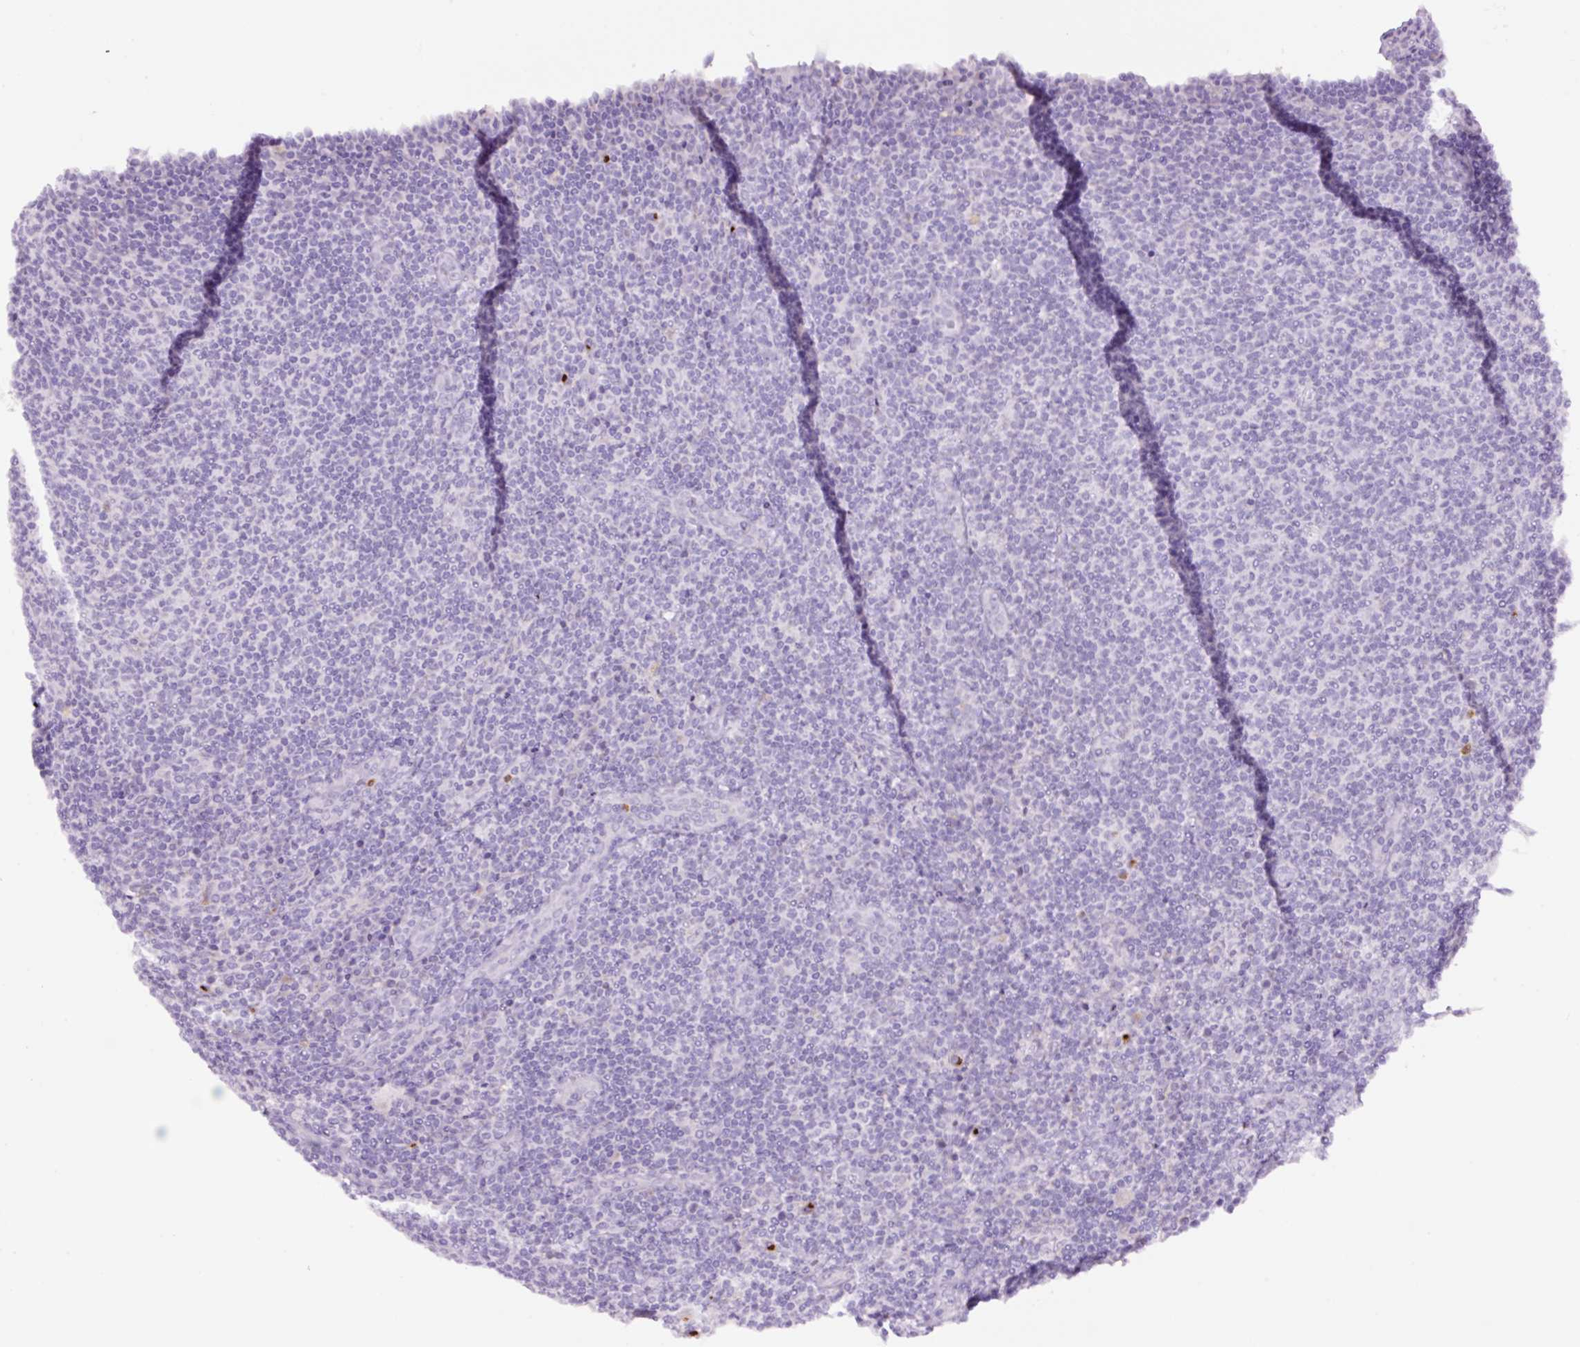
{"staining": {"intensity": "negative", "quantity": "none", "location": "none"}, "tissue": "lymphoma", "cell_type": "Tumor cells", "image_type": "cancer", "snomed": [{"axis": "morphology", "description": "Malignant lymphoma, non-Hodgkin's type, Low grade"}, {"axis": "topography", "description": "Lymph node"}], "caption": "The image demonstrates no staining of tumor cells in lymphoma.", "gene": "MFSD3", "patient": {"sex": "male", "age": 66}}